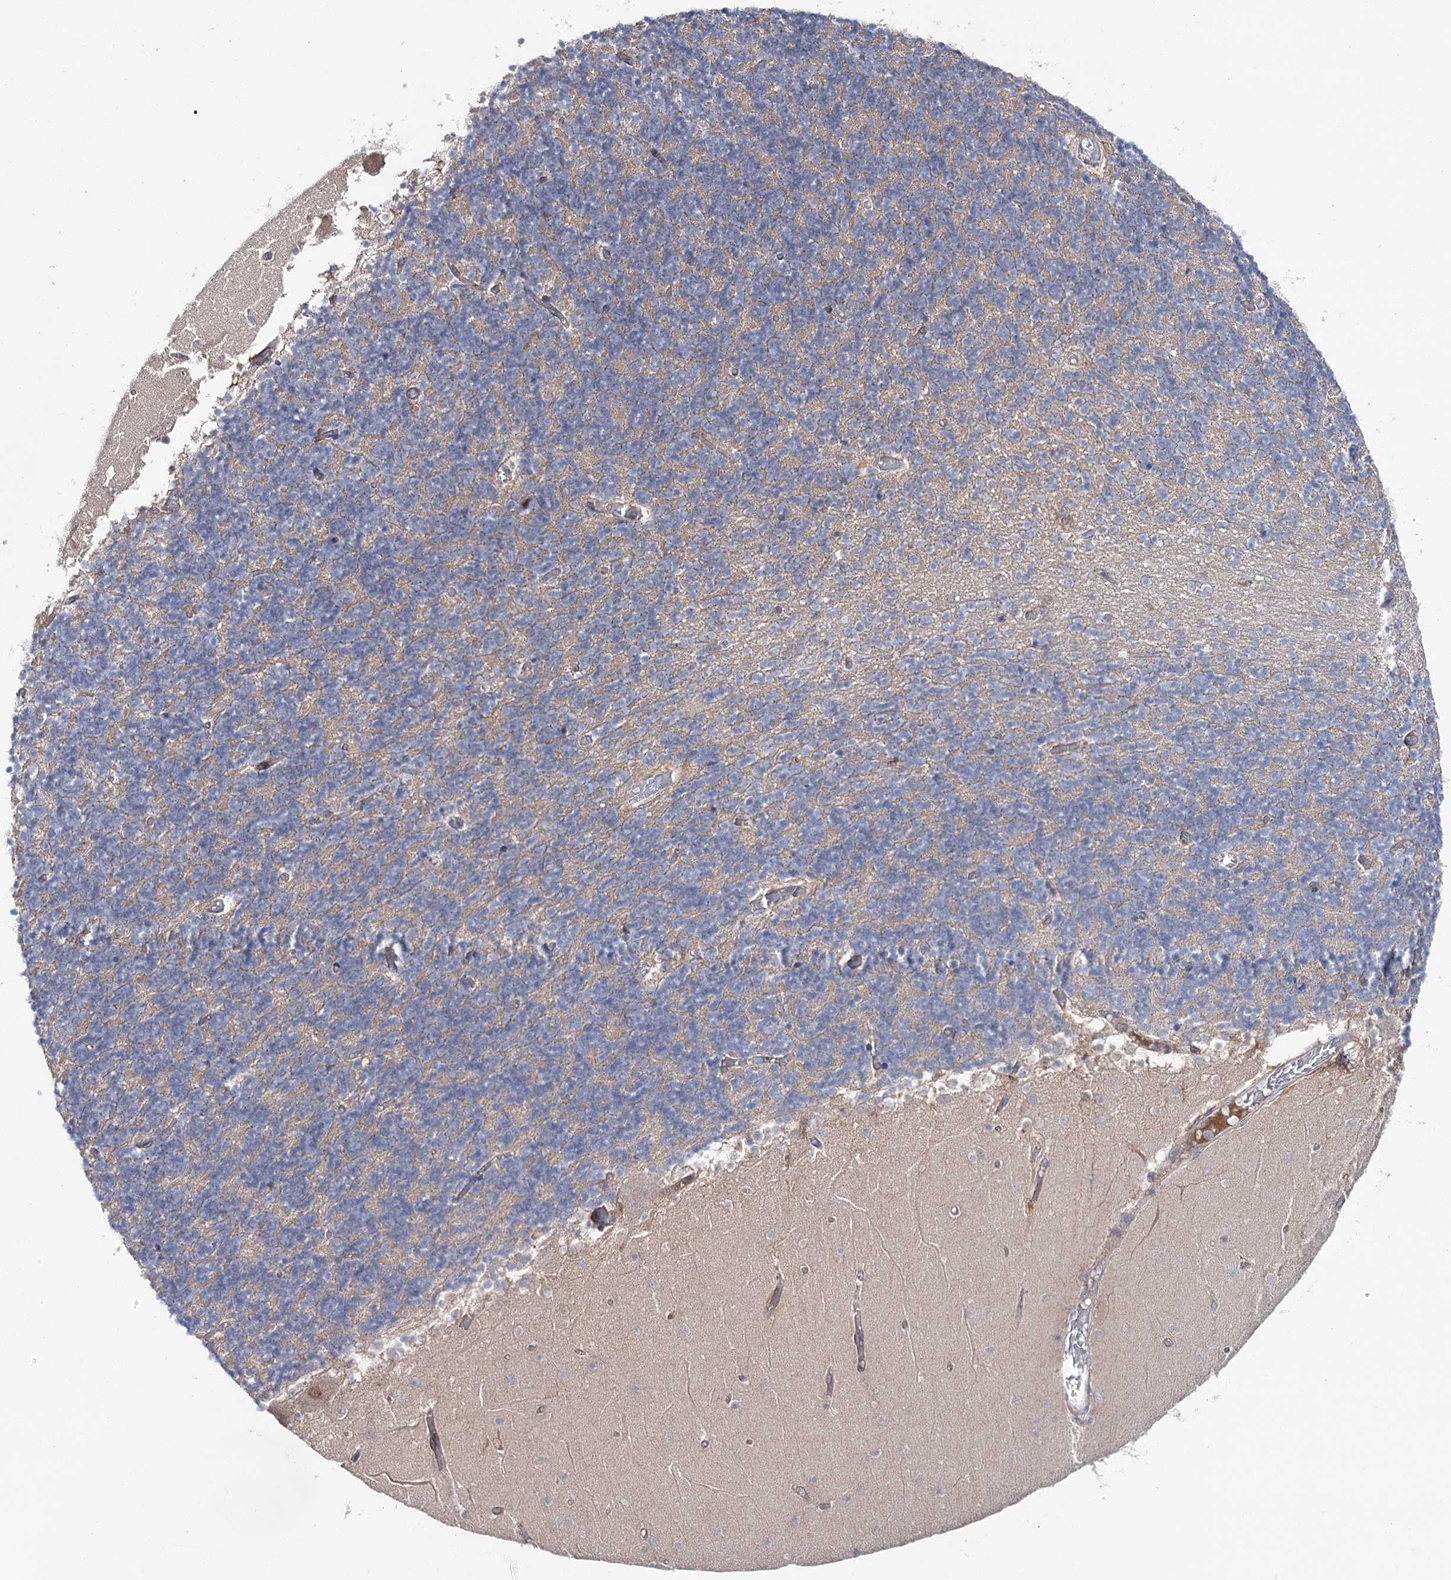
{"staining": {"intensity": "negative", "quantity": "none", "location": "none"}, "tissue": "cerebellum", "cell_type": "Cells in granular layer", "image_type": "normal", "snomed": [{"axis": "morphology", "description": "Normal tissue, NOS"}, {"axis": "topography", "description": "Cerebellum"}], "caption": "Immunohistochemistry (IHC) photomicrograph of unremarkable cerebellum stained for a protein (brown), which displays no positivity in cells in granular layer.", "gene": "LRRC14B", "patient": {"sex": "female", "age": 28}}